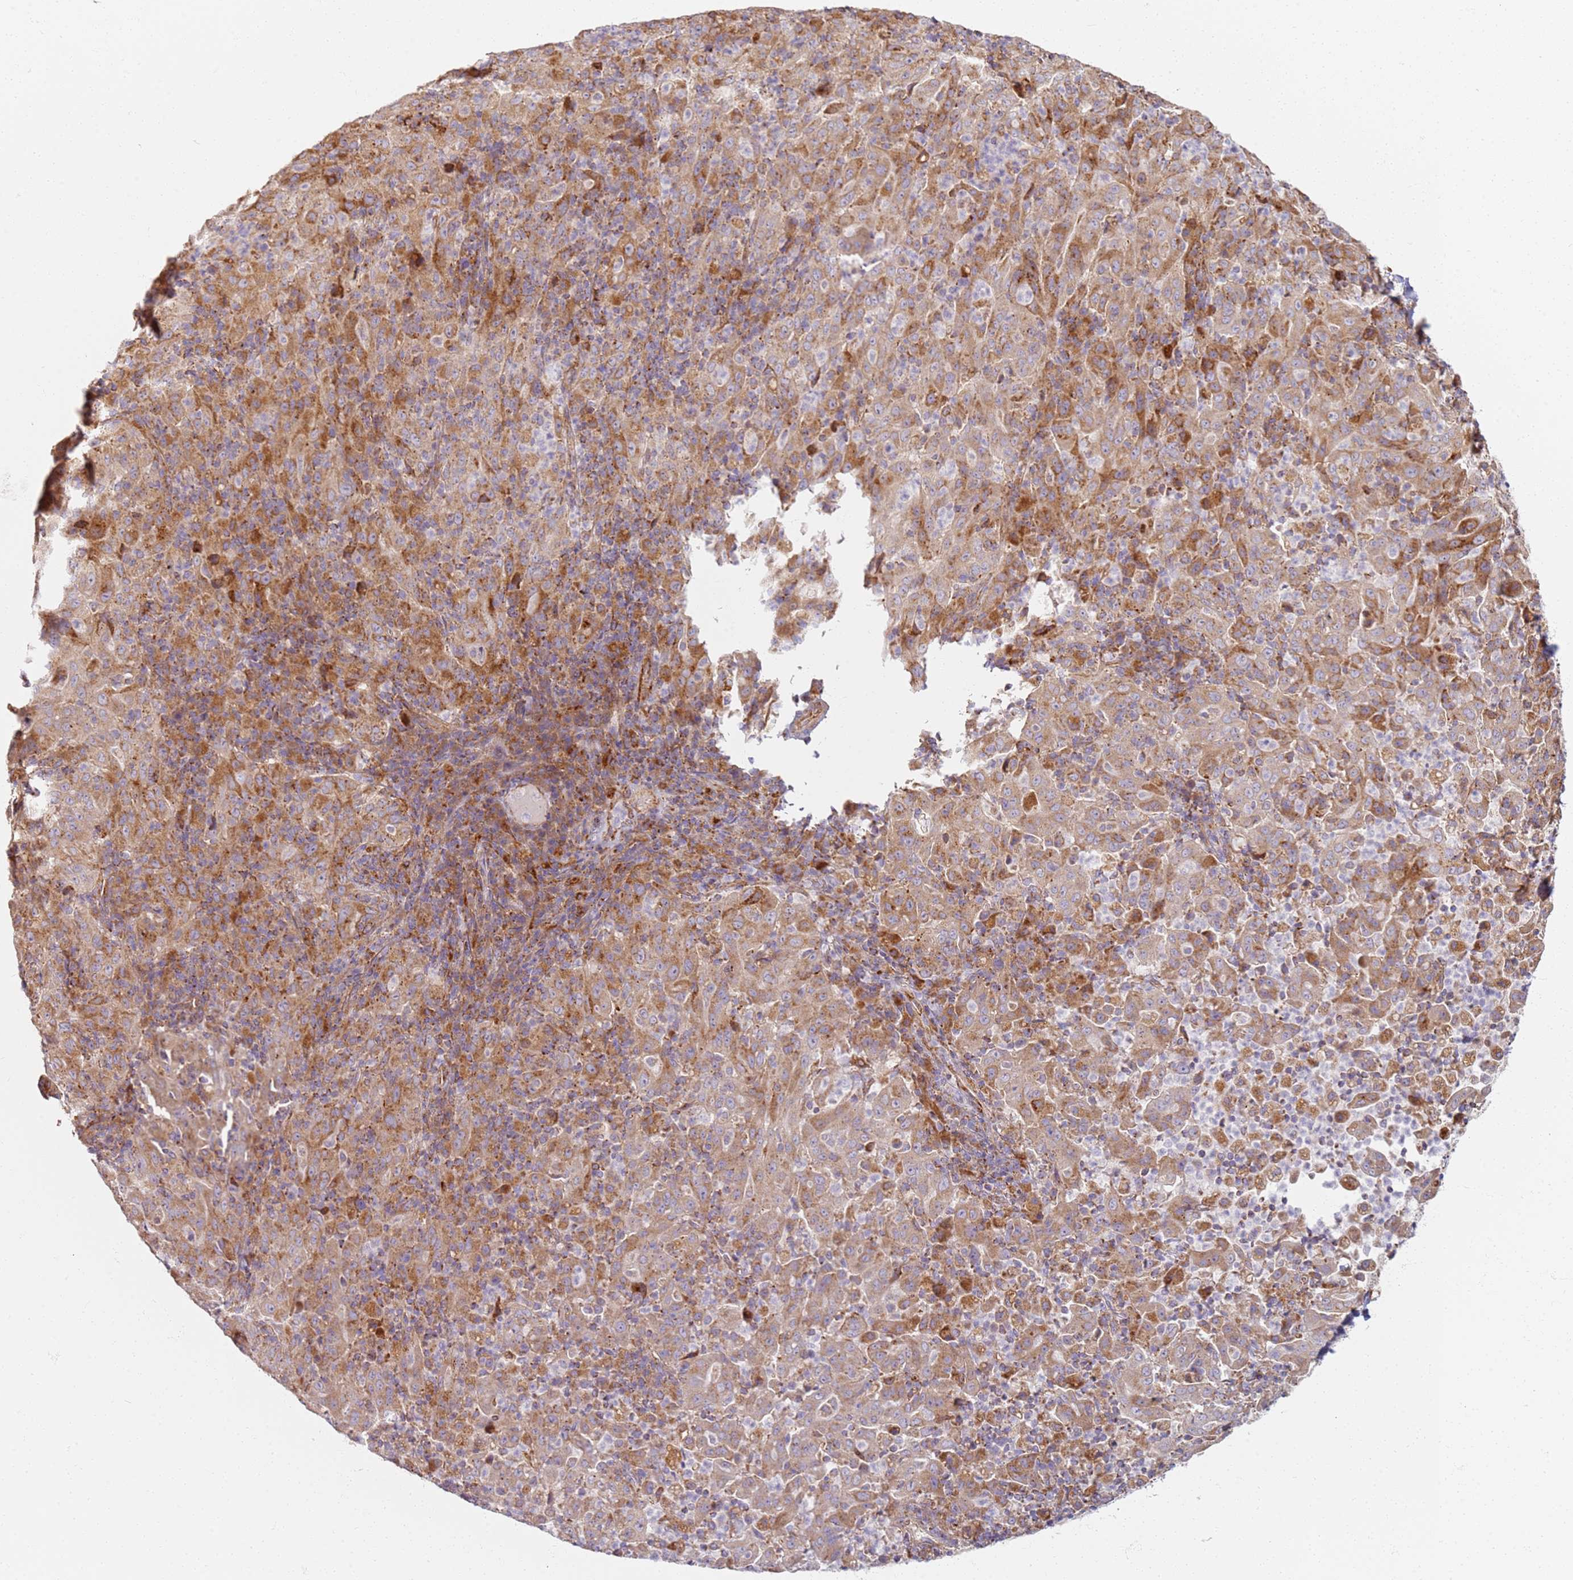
{"staining": {"intensity": "moderate", "quantity": ">75%", "location": "cytoplasmic/membranous"}, "tissue": "pancreatic cancer", "cell_type": "Tumor cells", "image_type": "cancer", "snomed": [{"axis": "morphology", "description": "Adenocarcinoma, NOS"}, {"axis": "topography", "description": "Pancreas"}], "caption": "An image of human adenocarcinoma (pancreatic) stained for a protein displays moderate cytoplasmic/membranous brown staining in tumor cells. The protein of interest is shown in brown color, while the nuclei are stained blue.", "gene": "PROKR2", "patient": {"sex": "male", "age": 63}}